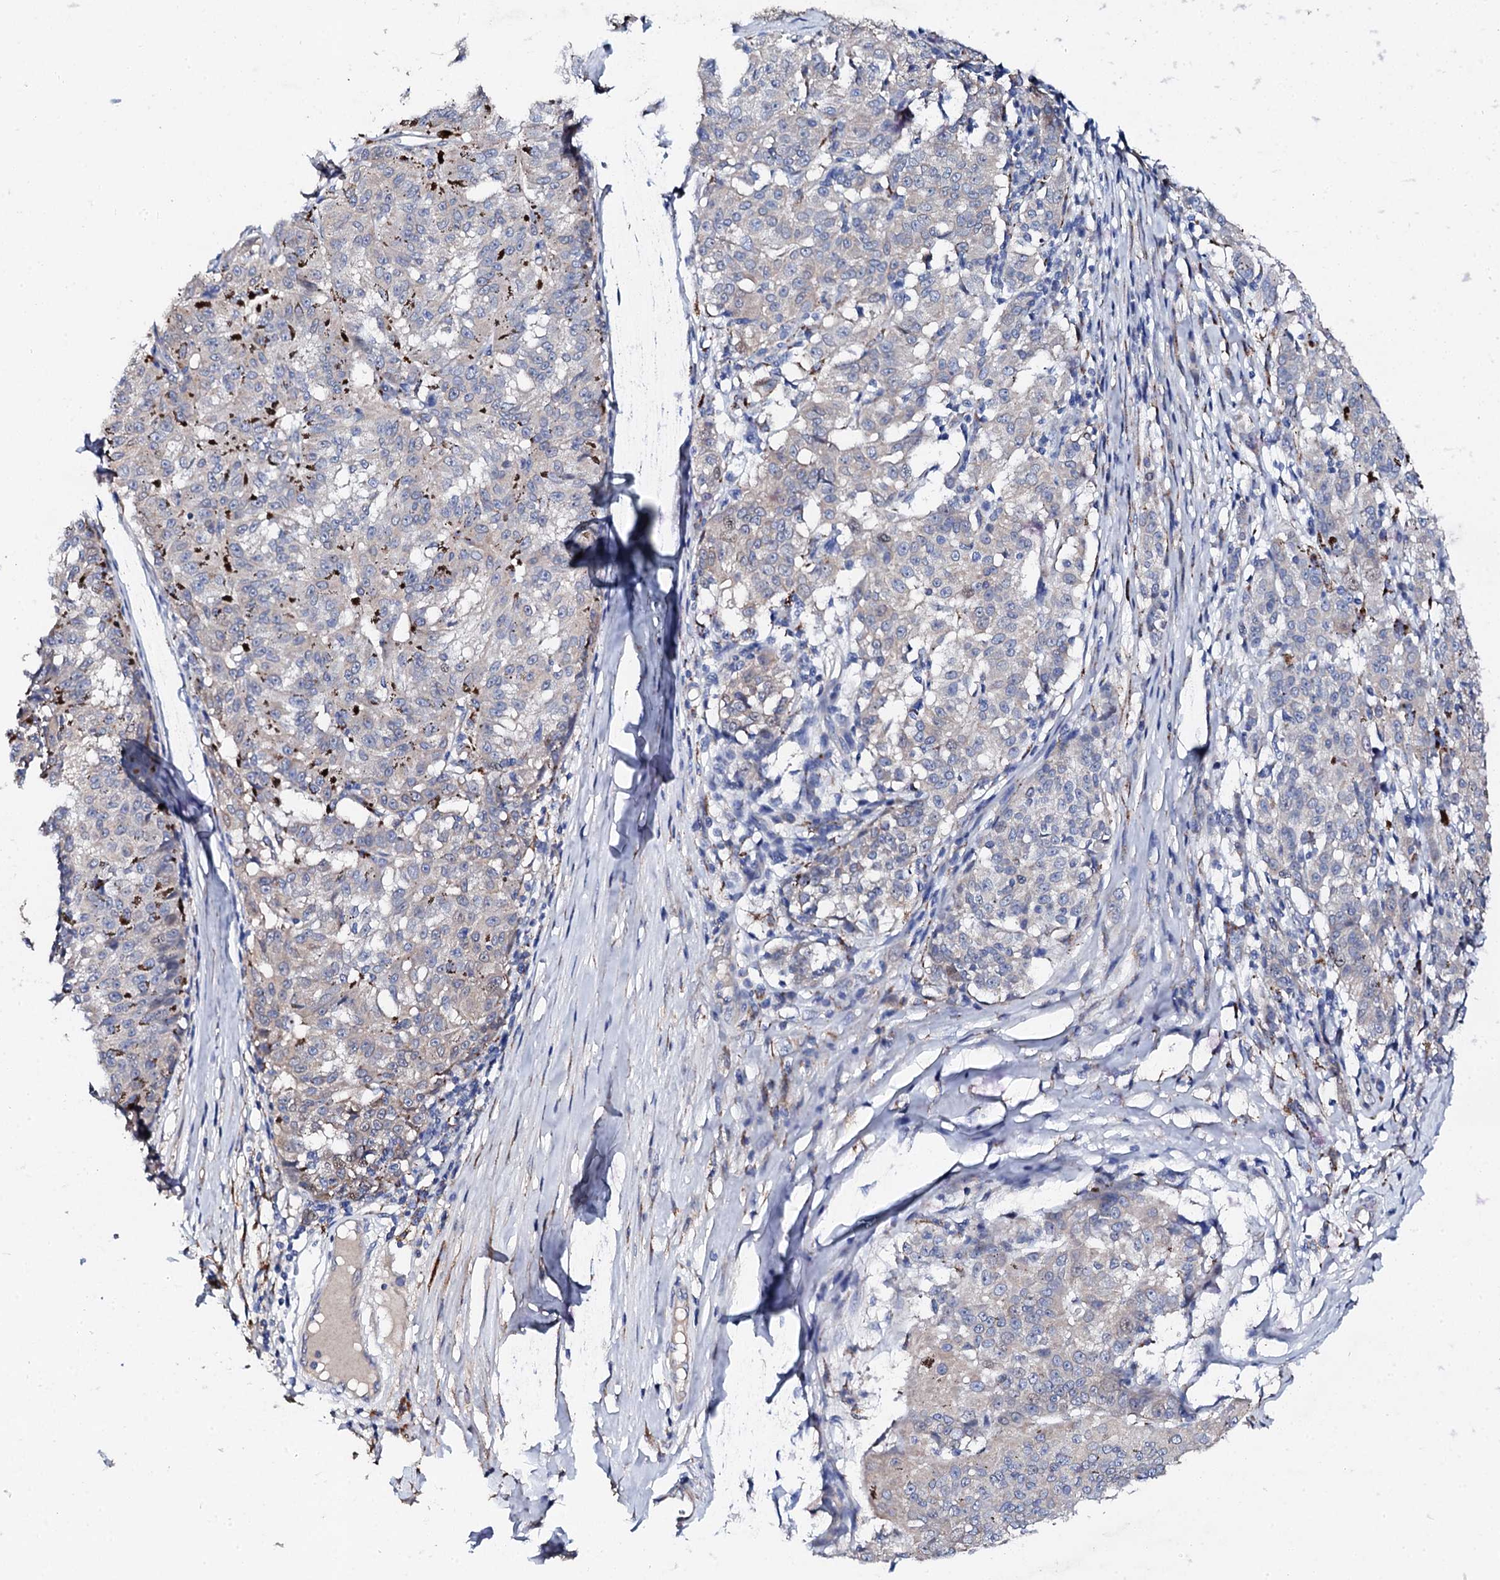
{"staining": {"intensity": "negative", "quantity": "none", "location": "none"}, "tissue": "melanoma", "cell_type": "Tumor cells", "image_type": "cancer", "snomed": [{"axis": "morphology", "description": "Malignant melanoma, NOS"}, {"axis": "topography", "description": "Skin"}], "caption": "Immunohistochemical staining of malignant melanoma exhibits no significant positivity in tumor cells.", "gene": "KLHL32", "patient": {"sex": "female", "age": 72}}